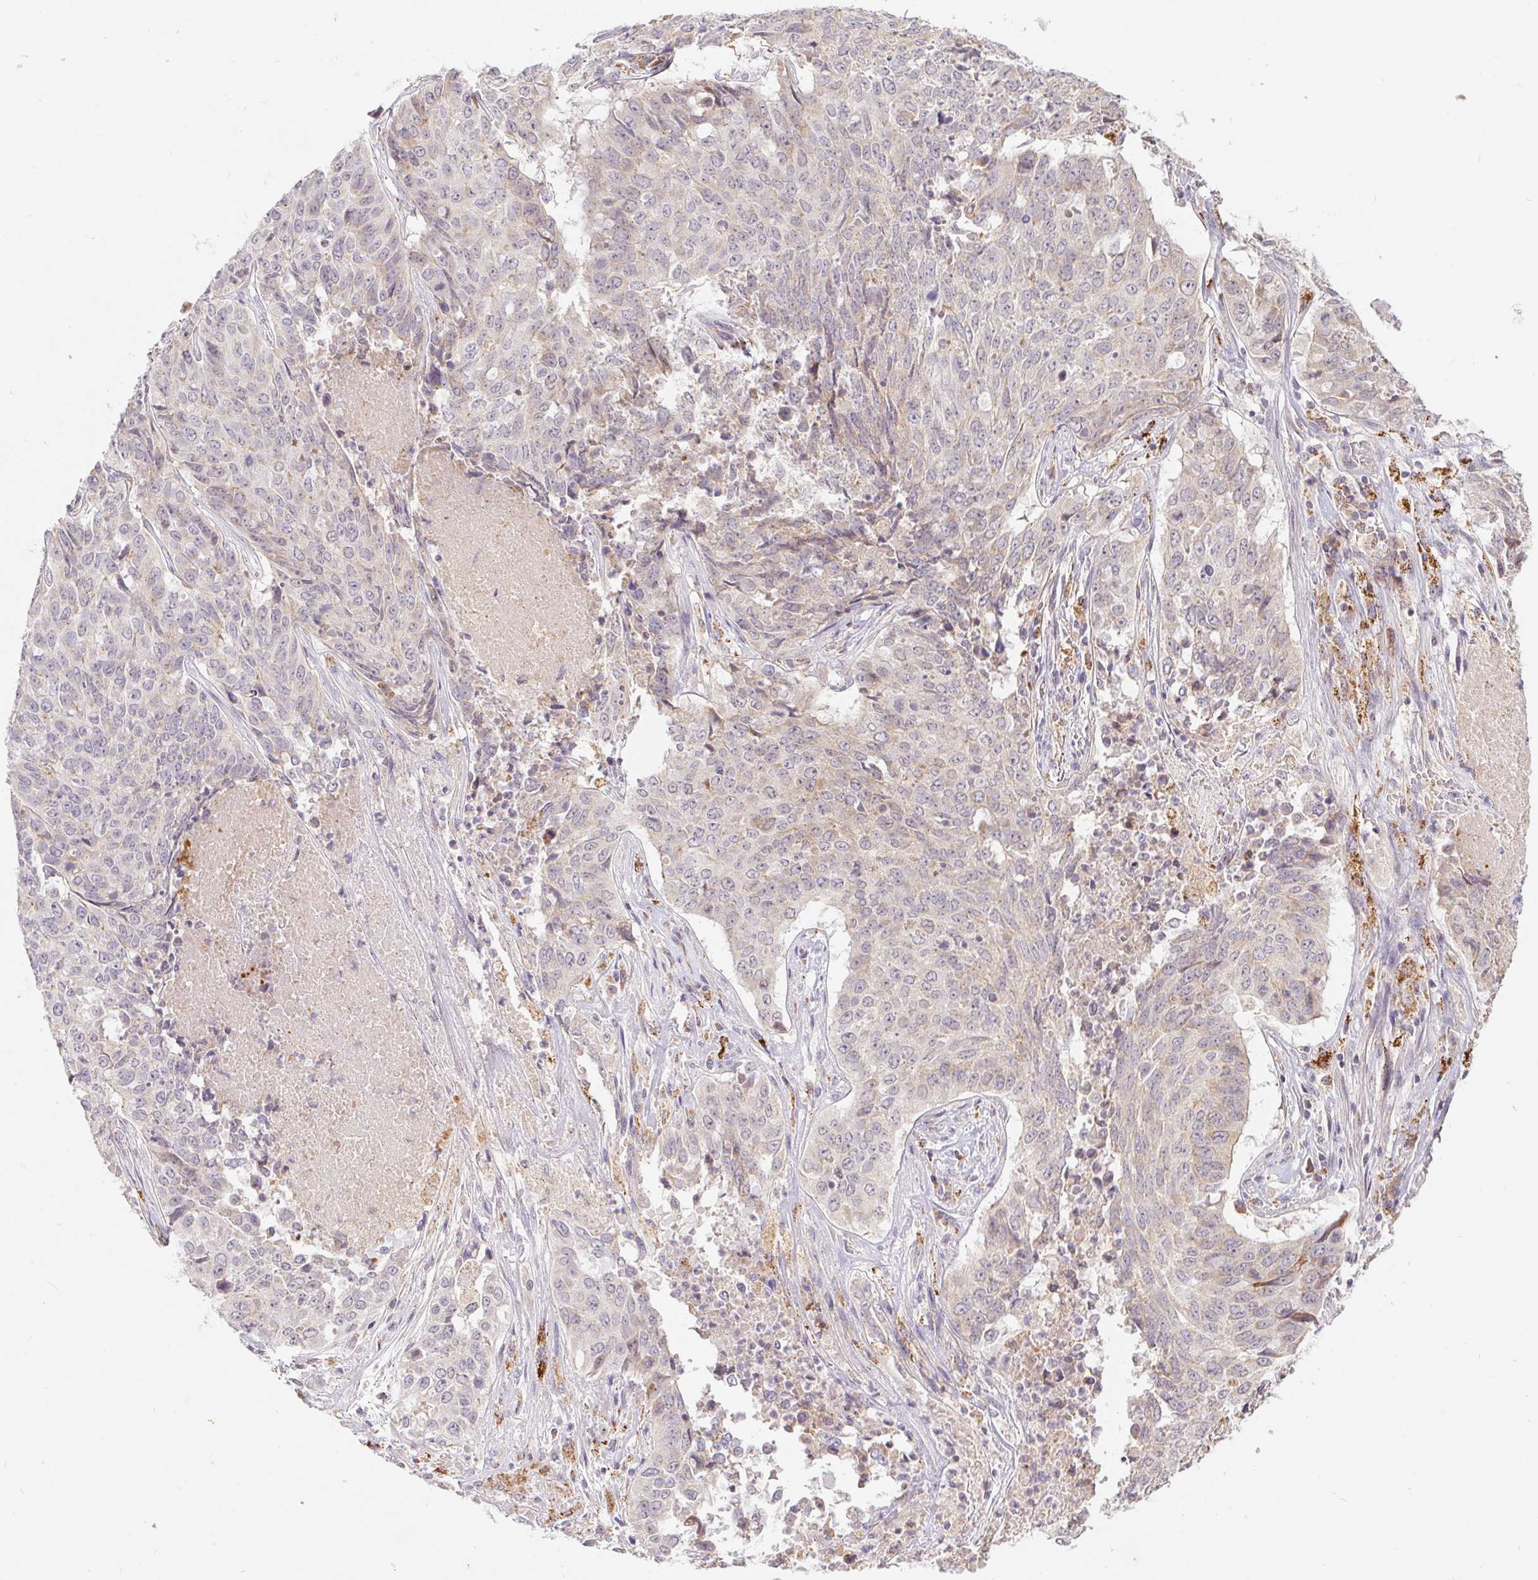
{"staining": {"intensity": "negative", "quantity": "none", "location": "none"}, "tissue": "lung cancer", "cell_type": "Tumor cells", "image_type": "cancer", "snomed": [{"axis": "morphology", "description": "Normal tissue, NOS"}, {"axis": "morphology", "description": "Squamous cell carcinoma, NOS"}, {"axis": "topography", "description": "Bronchus"}, {"axis": "topography", "description": "Lung"}], "caption": "A high-resolution micrograph shows IHC staining of lung squamous cell carcinoma, which demonstrates no significant positivity in tumor cells. (DAB IHC visualized using brightfield microscopy, high magnification).", "gene": "EMC6", "patient": {"sex": "male", "age": 64}}